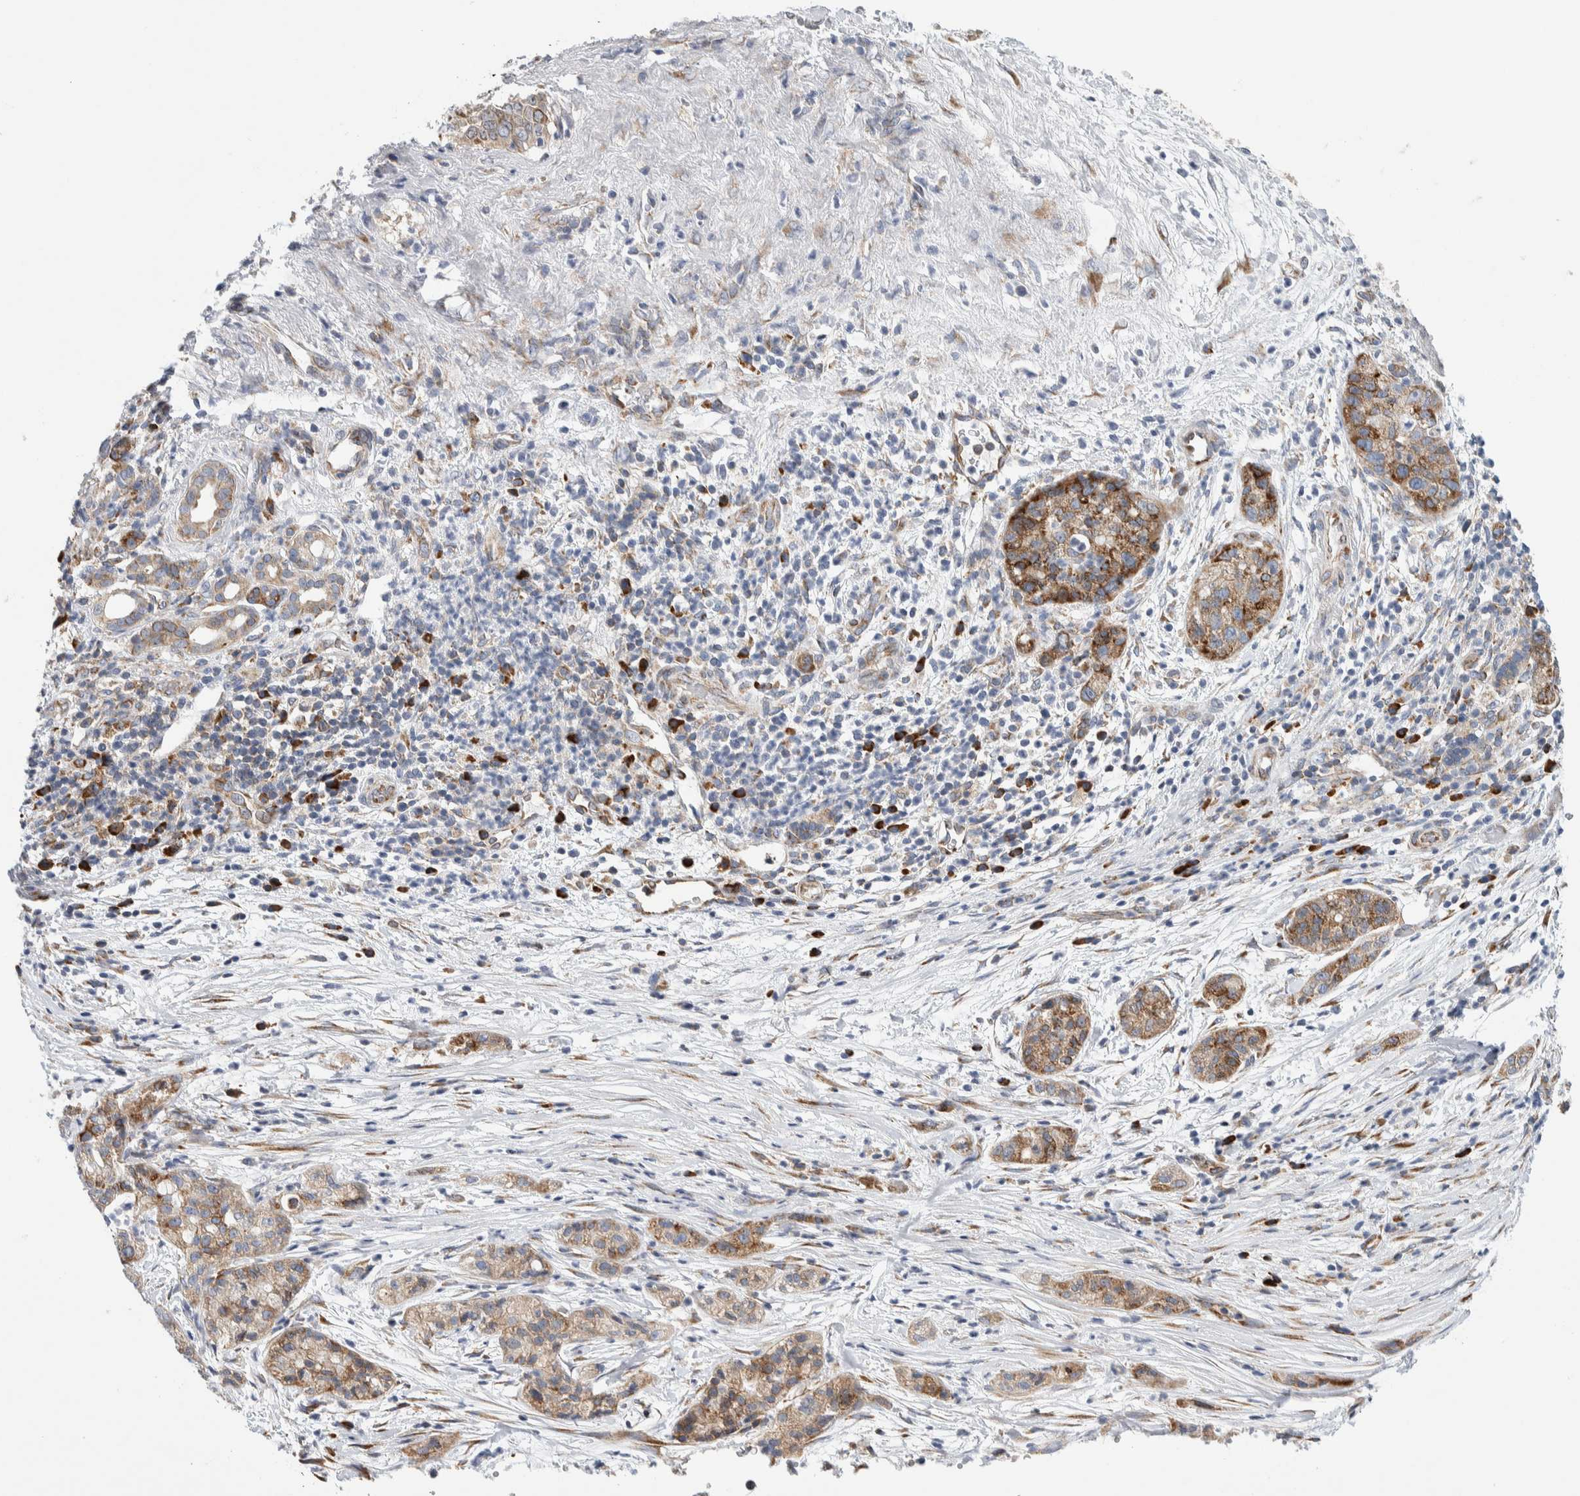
{"staining": {"intensity": "moderate", "quantity": ">75%", "location": "cytoplasmic/membranous"}, "tissue": "pancreatic cancer", "cell_type": "Tumor cells", "image_type": "cancer", "snomed": [{"axis": "morphology", "description": "Adenocarcinoma, NOS"}, {"axis": "topography", "description": "Pancreas"}], "caption": "The histopathology image reveals a brown stain indicating the presence of a protein in the cytoplasmic/membranous of tumor cells in adenocarcinoma (pancreatic).", "gene": "RACK1", "patient": {"sex": "female", "age": 78}}